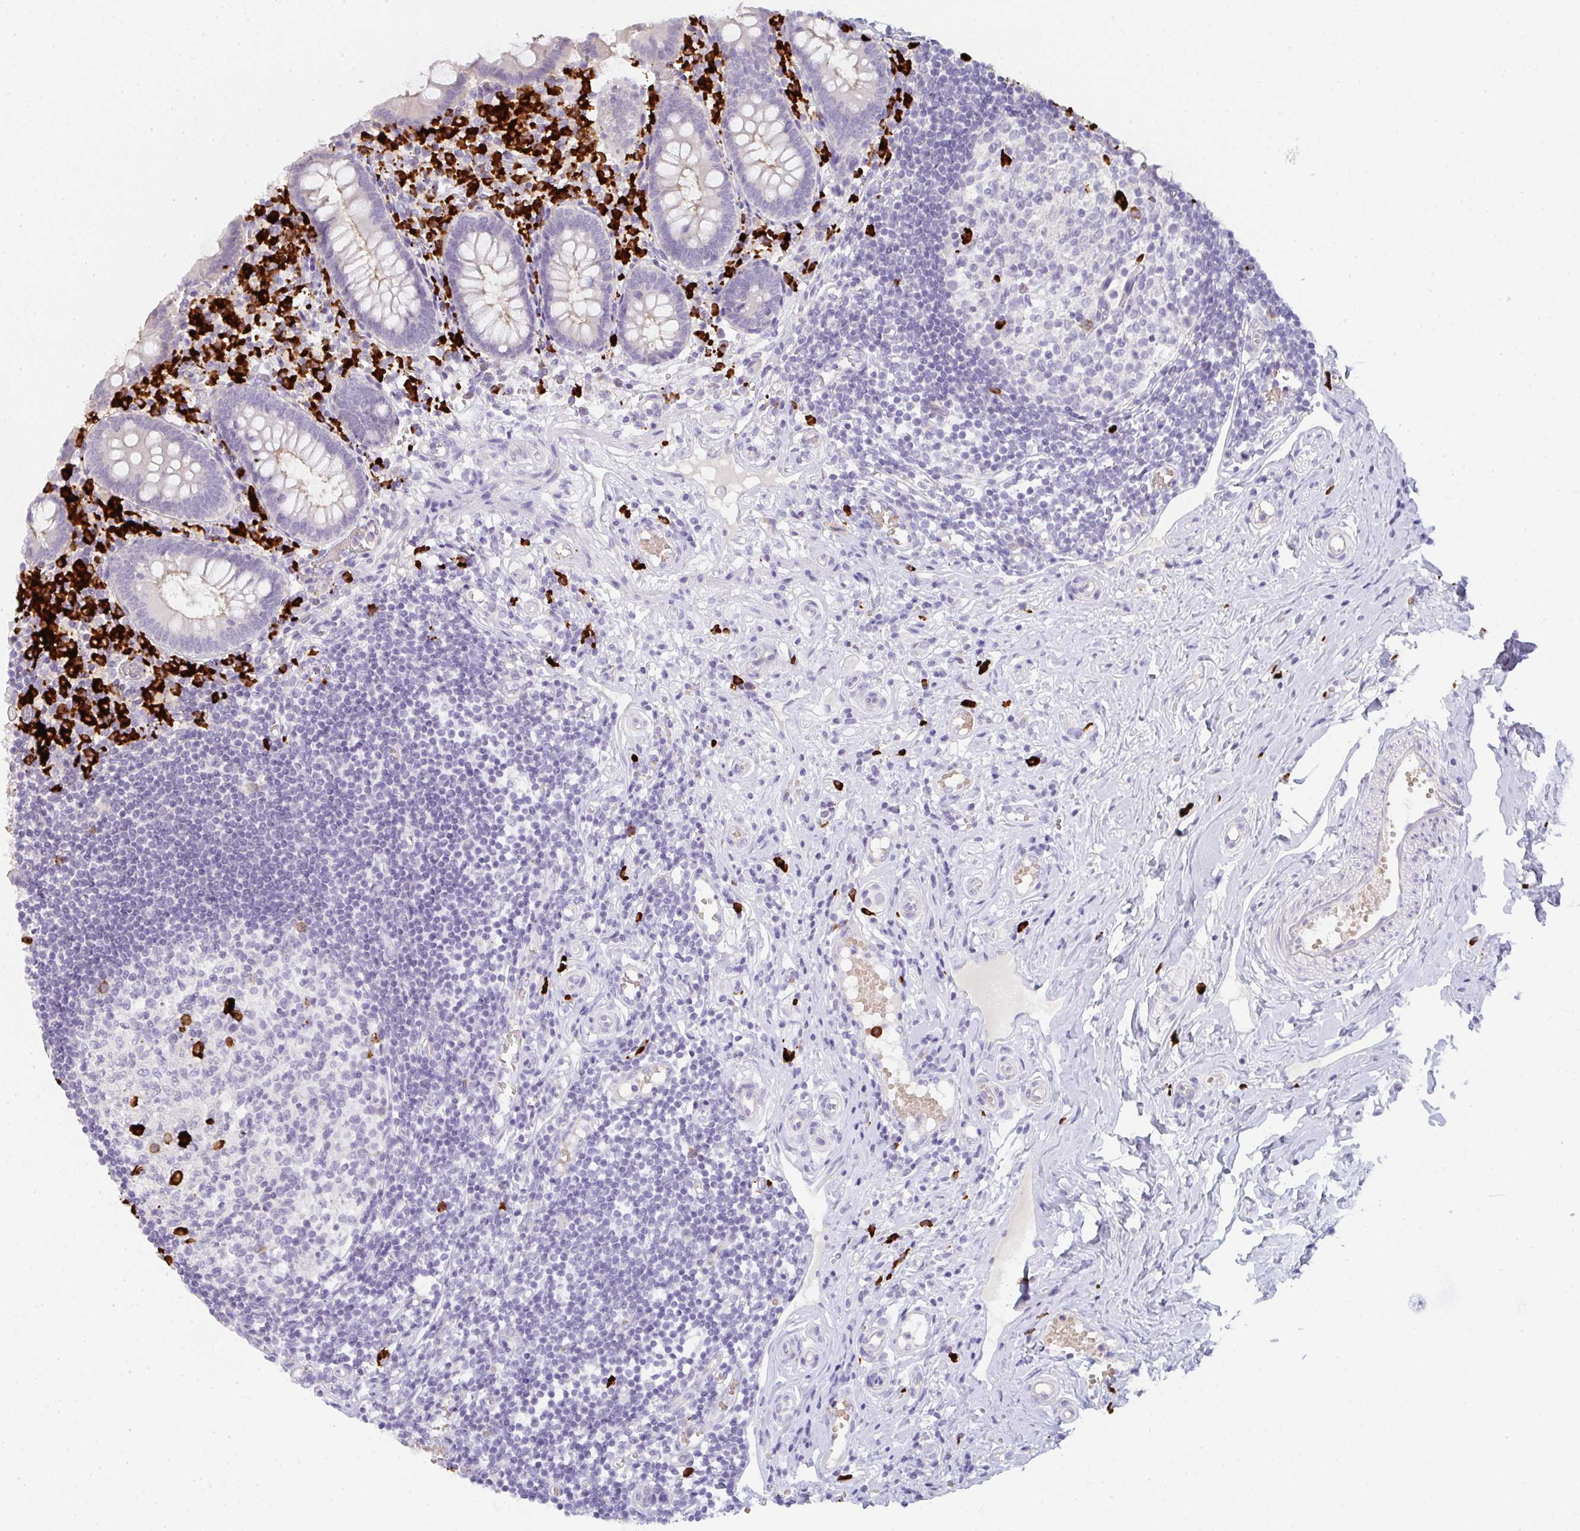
{"staining": {"intensity": "negative", "quantity": "none", "location": "none"}, "tissue": "appendix", "cell_type": "Glandular cells", "image_type": "normal", "snomed": [{"axis": "morphology", "description": "Normal tissue, NOS"}, {"axis": "topography", "description": "Appendix"}], "caption": "This is an IHC photomicrograph of unremarkable appendix. There is no positivity in glandular cells.", "gene": "CACNA1S", "patient": {"sex": "female", "age": 17}}